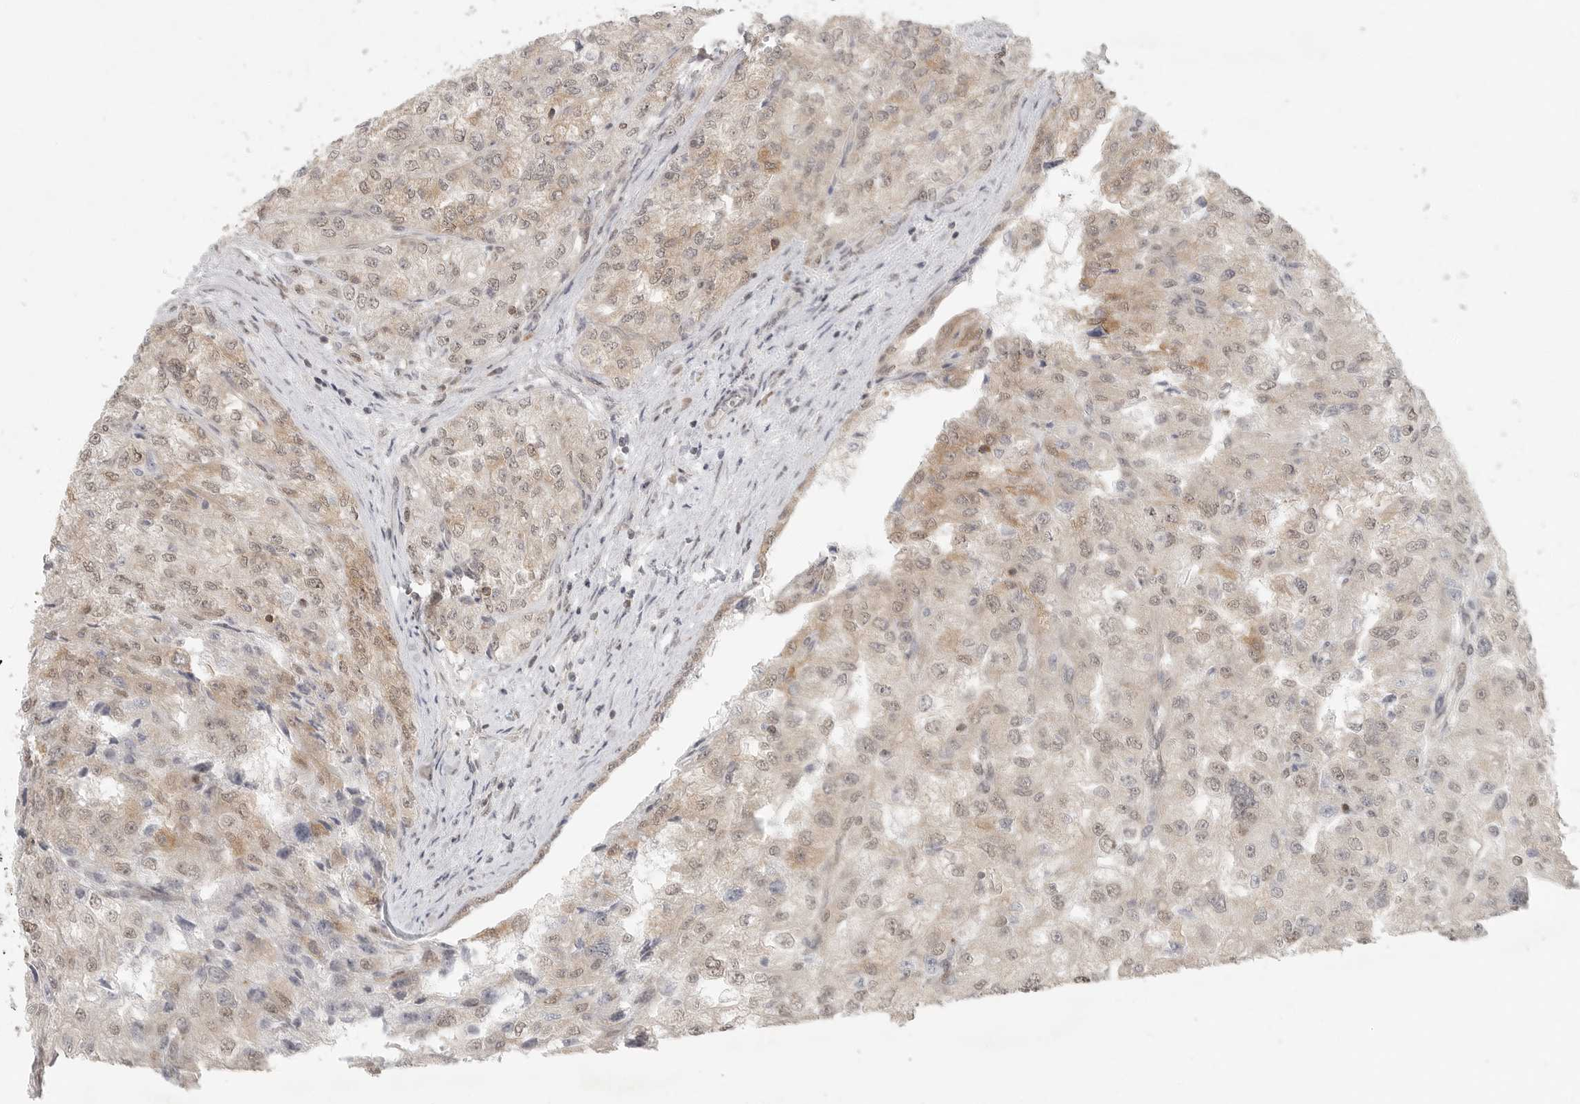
{"staining": {"intensity": "moderate", "quantity": "<25%", "location": "cytoplasmic/membranous,nuclear"}, "tissue": "renal cancer", "cell_type": "Tumor cells", "image_type": "cancer", "snomed": [{"axis": "morphology", "description": "Adenocarcinoma, NOS"}, {"axis": "topography", "description": "Kidney"}], "caption": "Renal adenocarcinoma stained with IHC displays moderate cytoplasmic/membranous and nuclear expression in approximately <25% of tumor cells.", "gene": "HDAC6", "patient": {"sex": "female", "age": 54}}